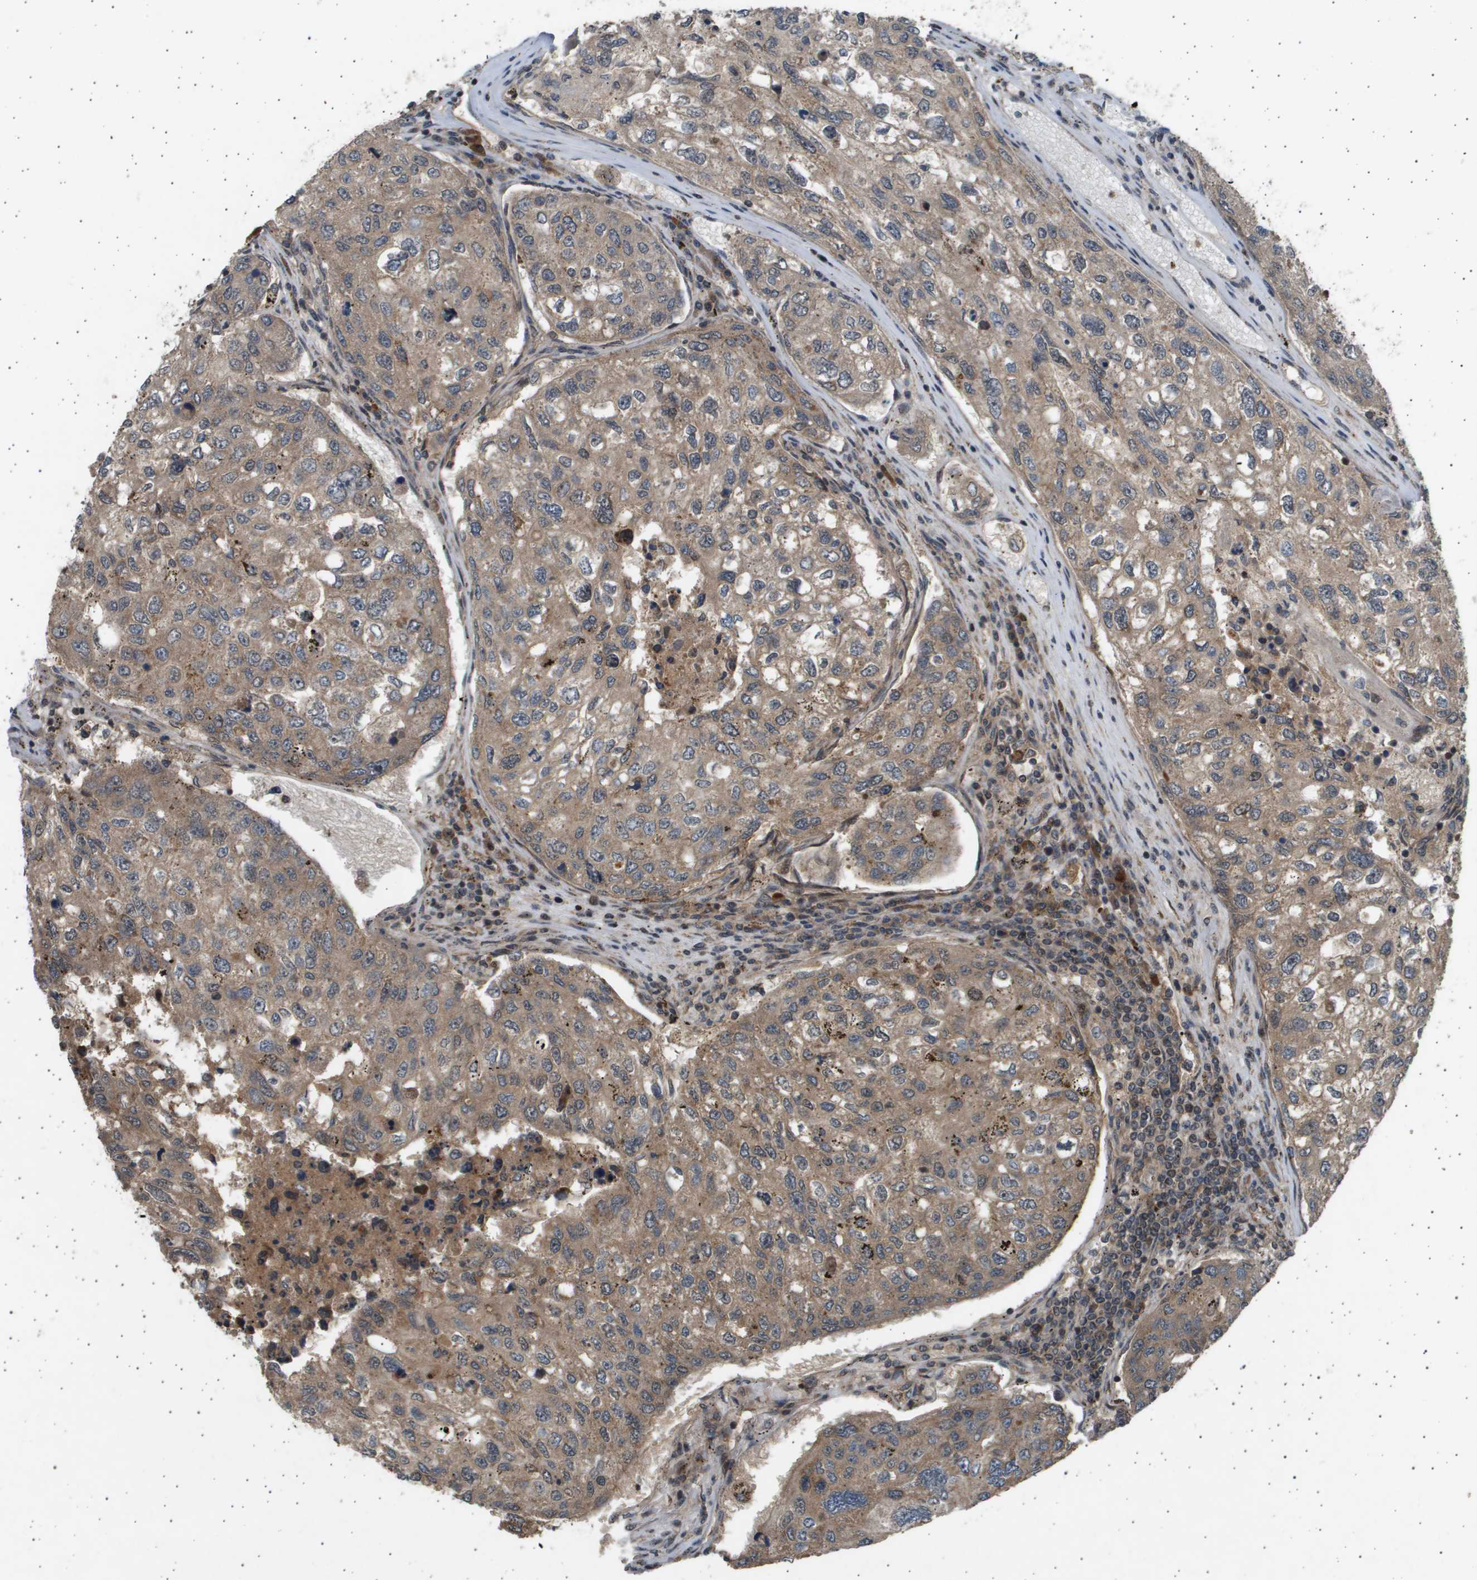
{"staining": {"intensity": "moderate", "quantity": ">75%", "location": "cytoplasmic/membranous"}, "tissue": "urothelial cancer", "cell_type": "Tumor cells", "image_type": "cancer", "snomed": [{"axis": "morphology", "description": "Urothelial carcinoma, High grade"}, {"axis": "topography", "description": "Lymph node"}, {"axis": "topography", "description": "Urinary bladder"}], "caption": "High-magnification brightfield microscopy of urothelial cancer stained with DAB (brown) and counterstained with hematoxylin (blue). tumor cells exhibit moderate cytoplasmic/membranous expression is appreciated in about>75% of cells.", "gene": "TNRC6A", "patient": {"sex": "male", "age": 51}}